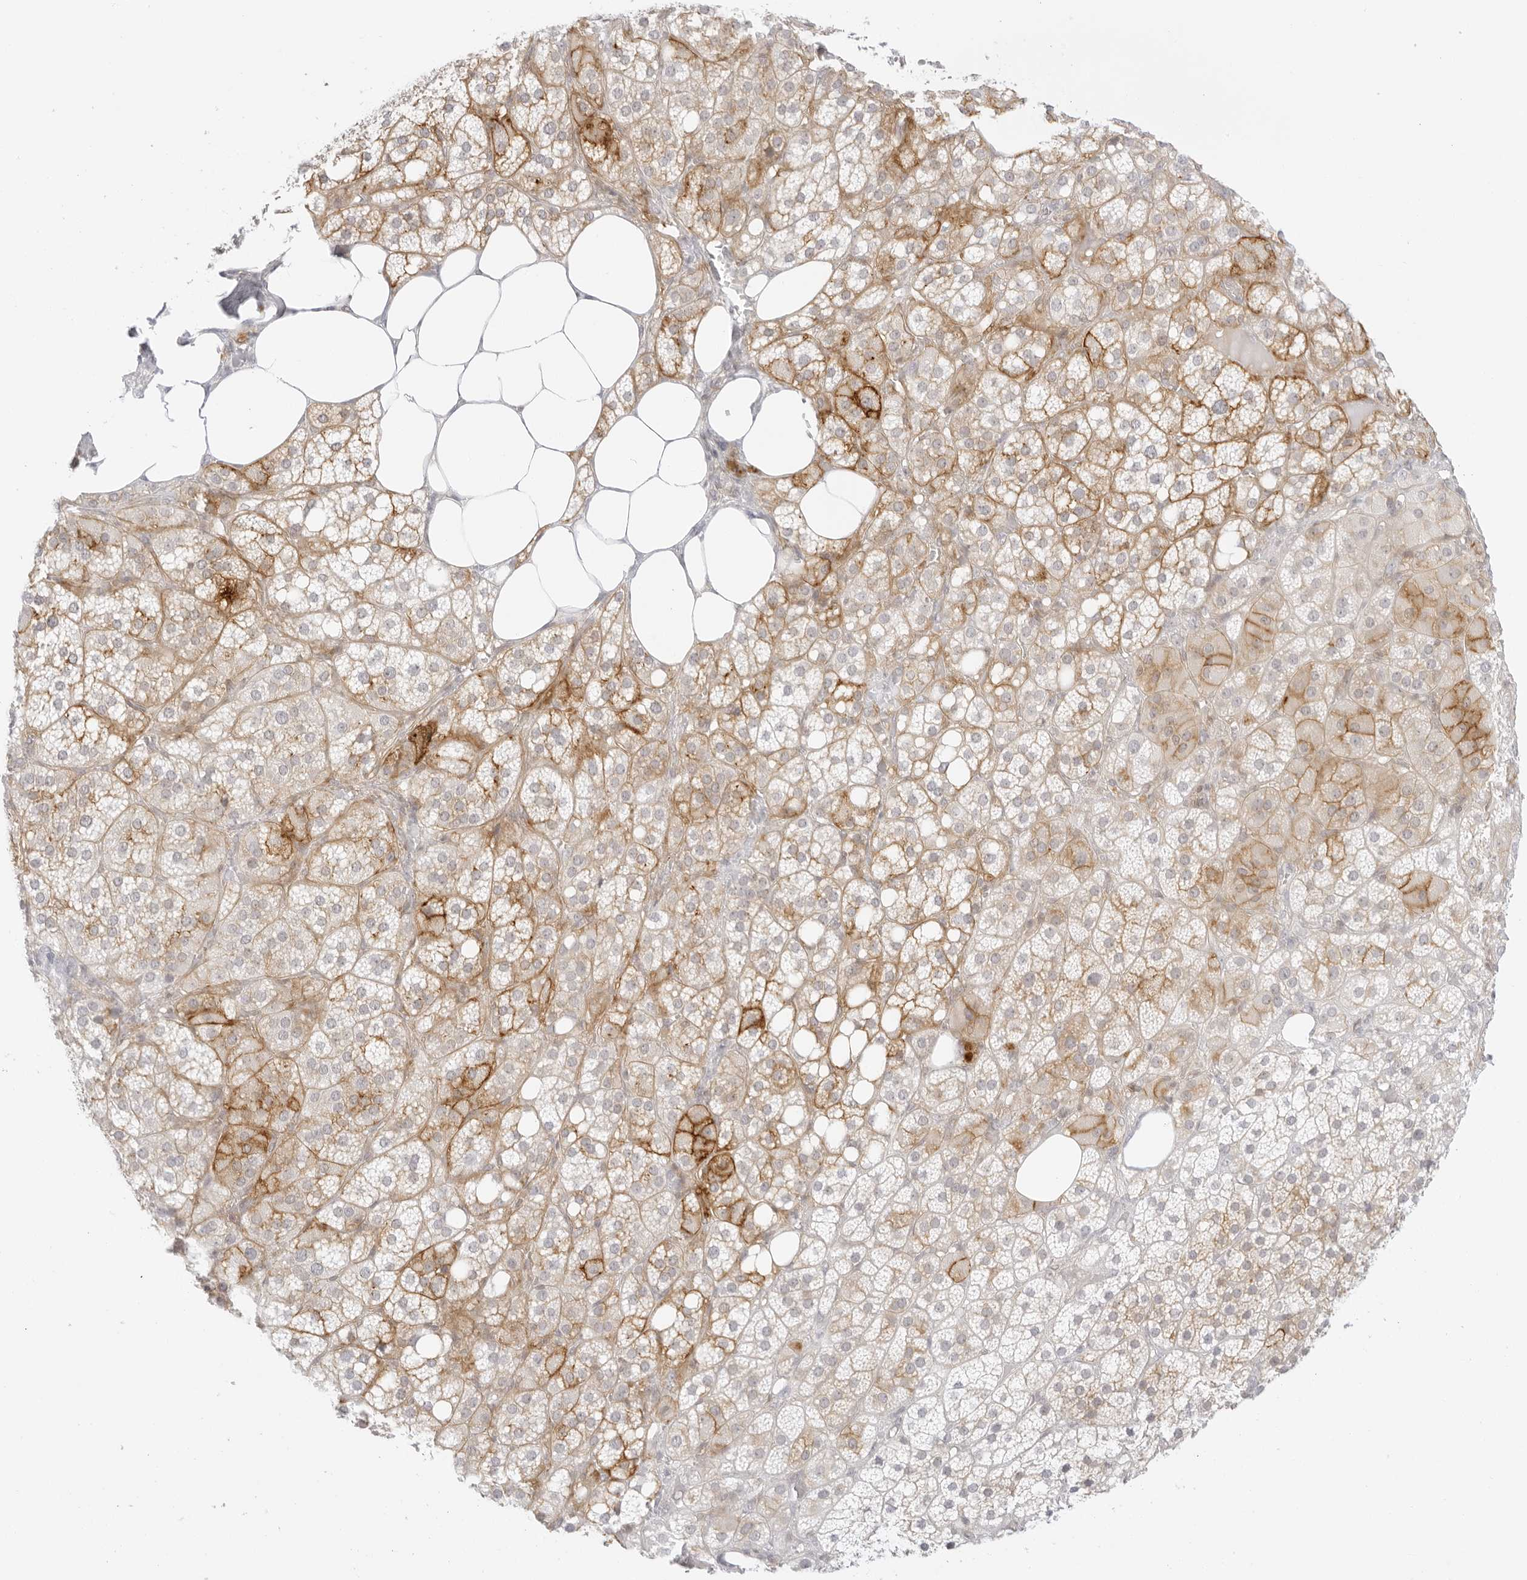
{"staining": {"intensity": "moderate", "quantity": "25%-75%", "location": "cytoplasmic/membranous"}, "tissue": "adrenal gland", "cell_type": "Glandular cells", "image_type": "normal", "snomed": [{"axis": "morphology", "description": "Normal tissue, NOS"}, {"axis": "topography", "description": "Adrenal gland"}], "caption": "IHC staining of unremarkable adrenal gland, which shows medium levels of moderate cytoplasmic/membranous expression in about 25%-75% of glandular cells indicating moderate cytoplasmic/membranous protein expression. The staining was performed using DAB (brown) for protein detection and nuclei were counterstained in hematoxylin (blue).", "gene": "TNFRSF14", "patient": {"sex": "female", "age": 59}}